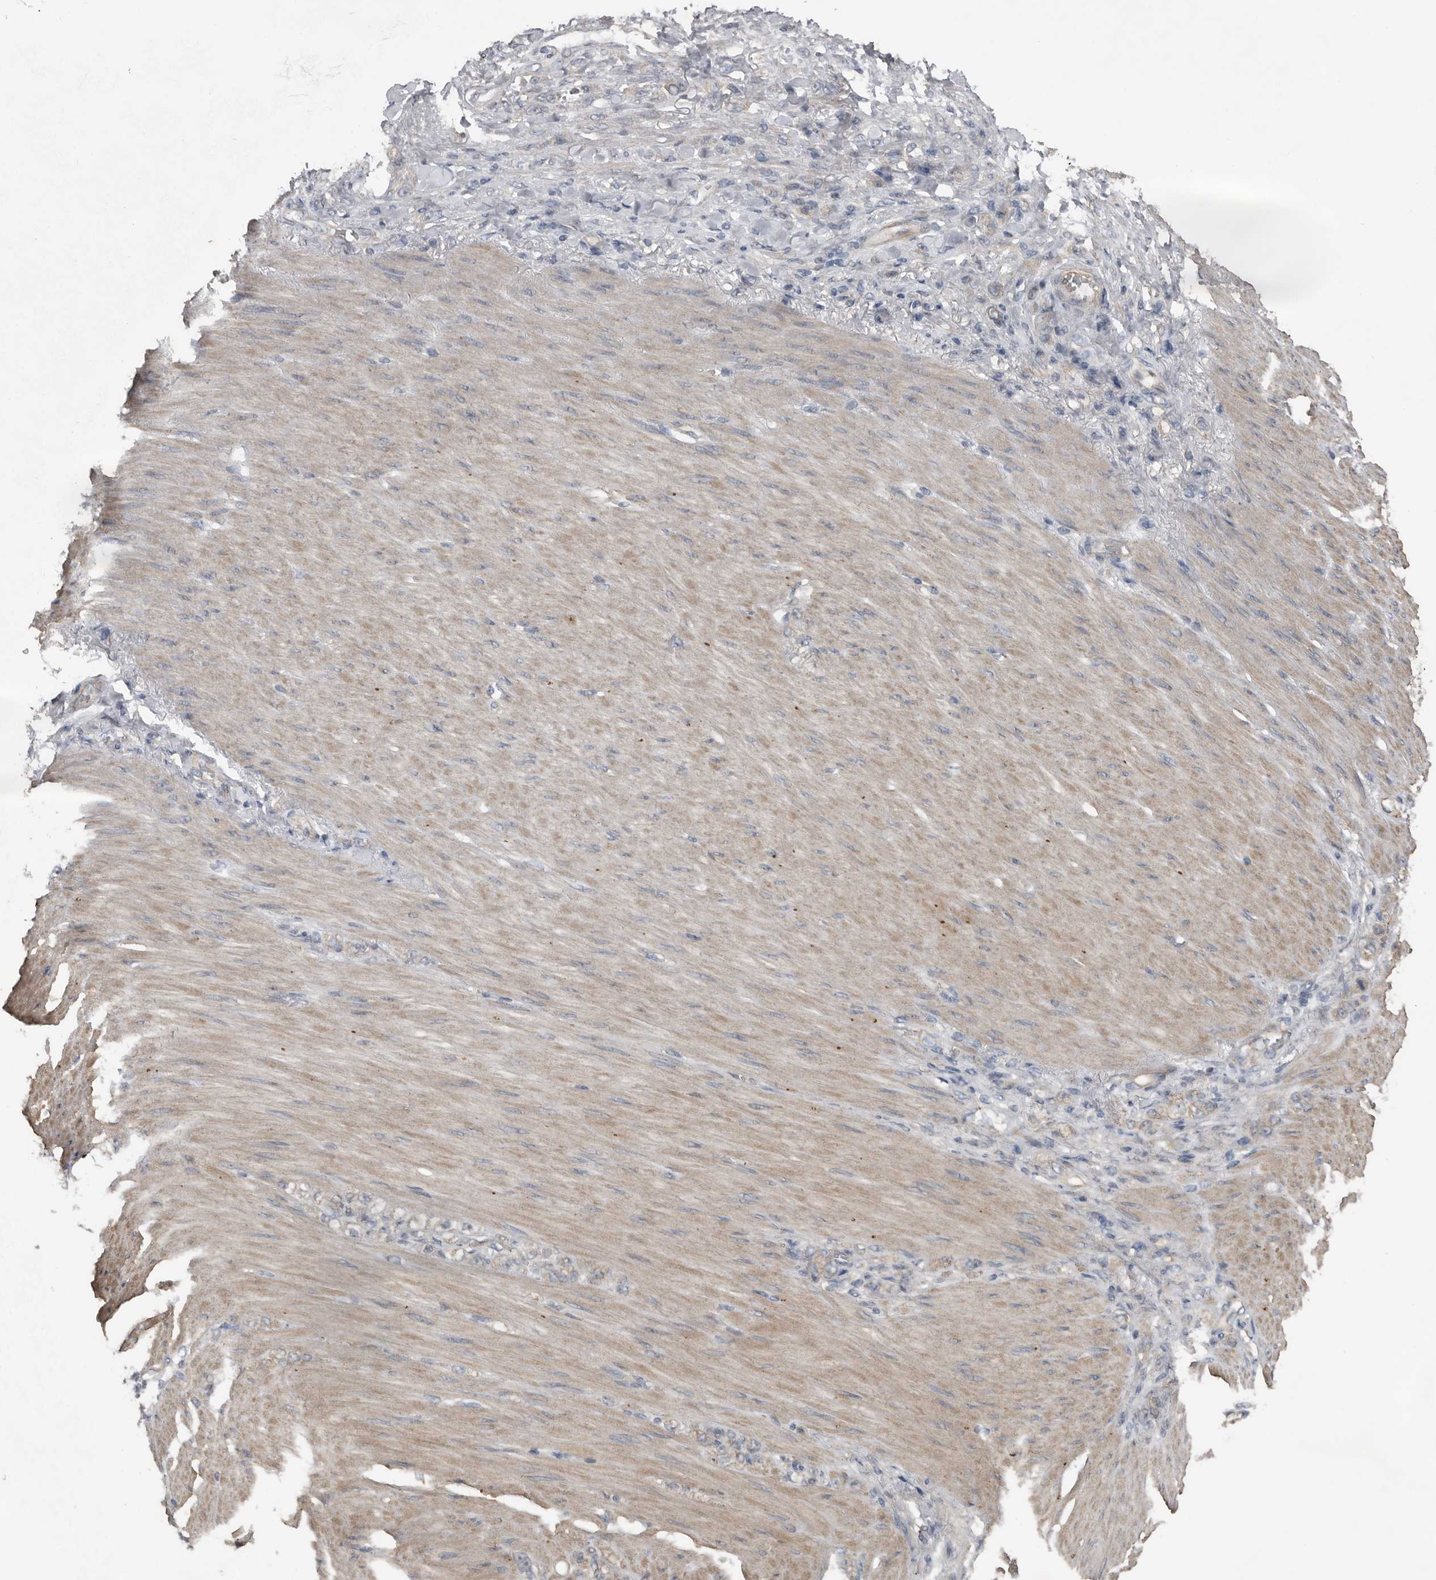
{"staining": {"intensity": "negative", "quantity": "none", "location": "none"}, "tissue": "stomach cancer", "cell_type": "Tumor cells", "image_type": "cancer", "snomed": [{"axis": "morphology", "description": "Normal tissue, NOS"}, {"axis": "morphology", "description": "Adenocarcinoma, NOS"}, {"axis": "topography", "description": "Stomach"}], "caption": "This is an IHC photomicrograph of stomach cancer (adenocarcinoma). There is no positivity in tumor cells.", "gene": "HYAL4", "patient": {"sex": "male", "age": 82}}